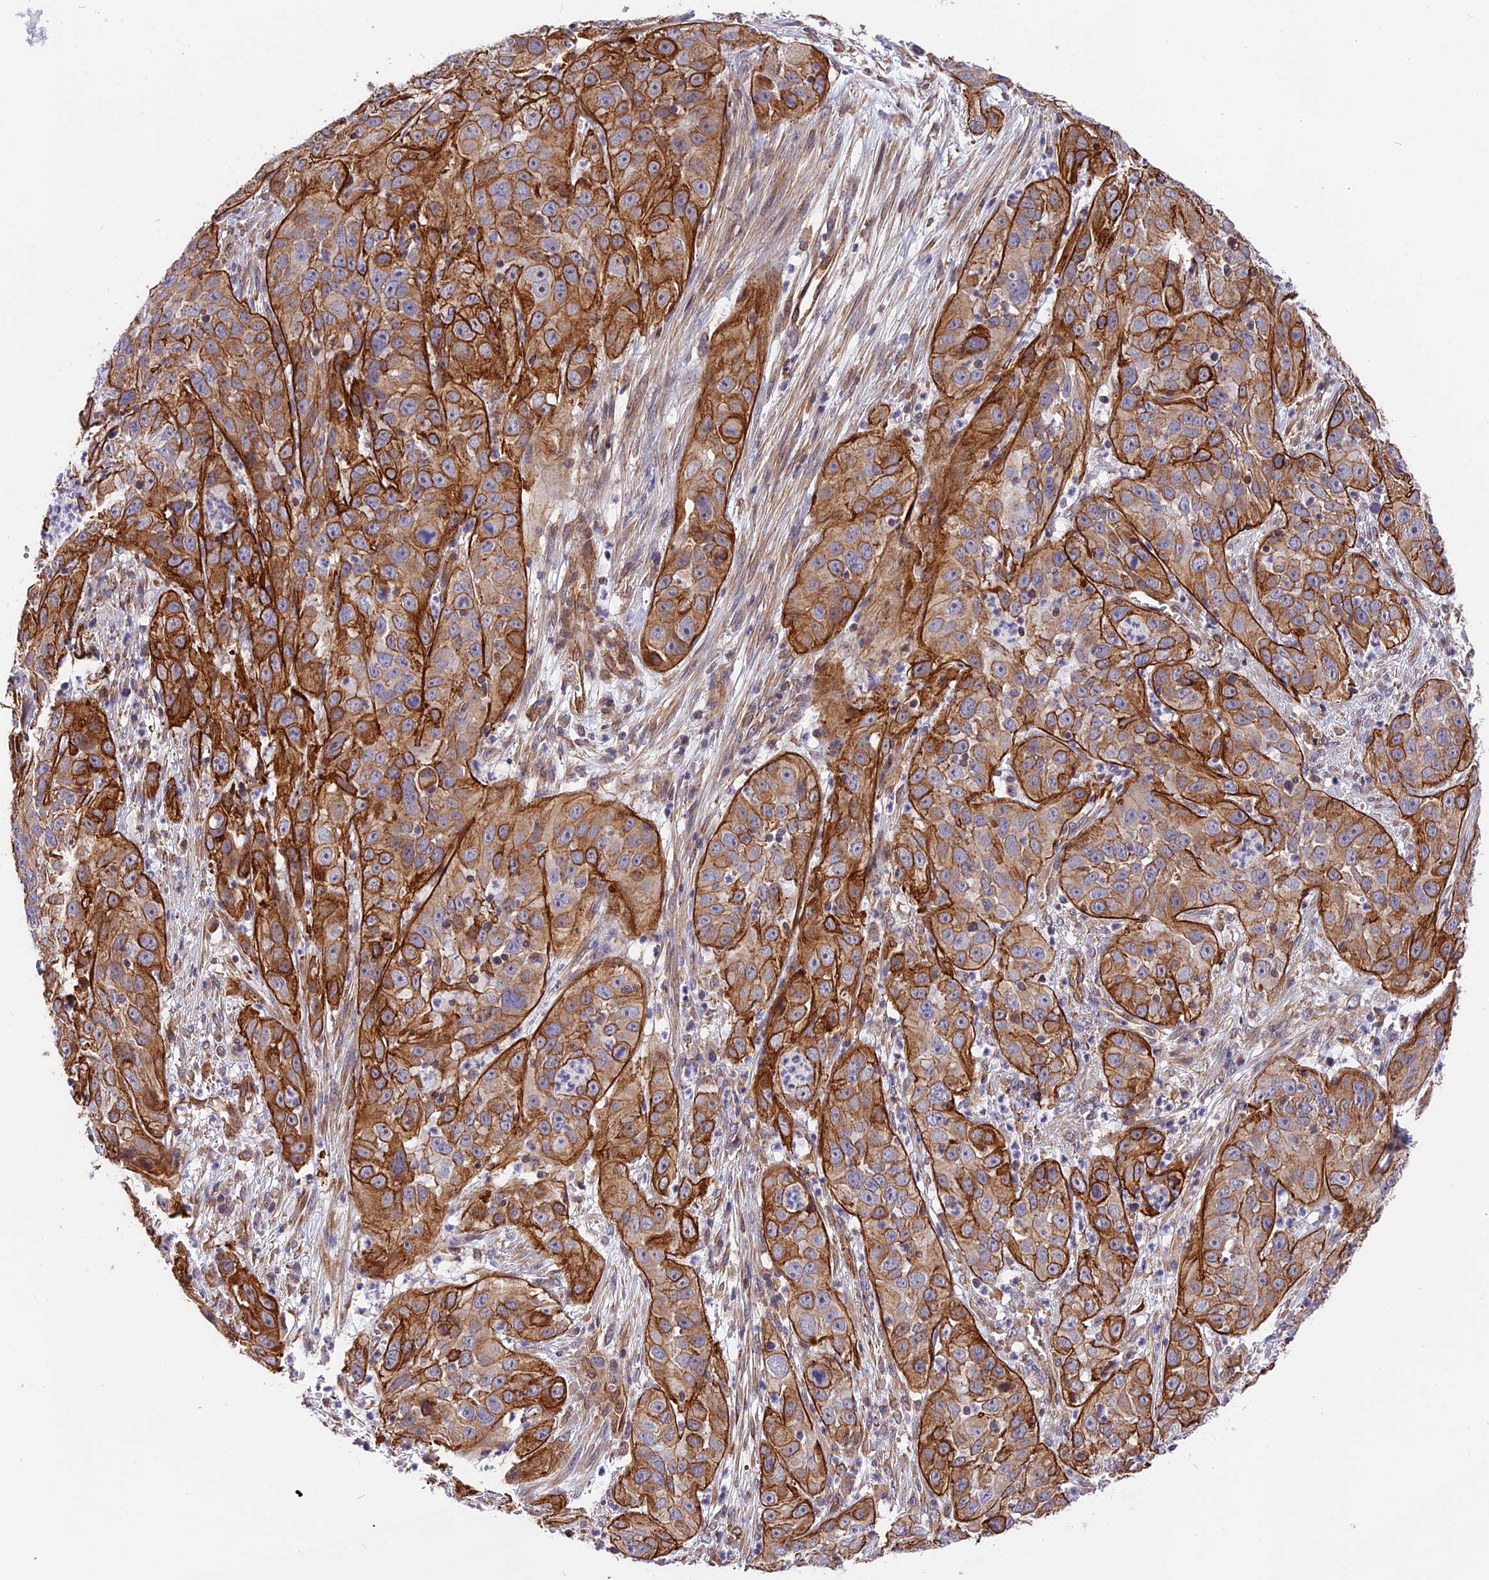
{"staining": {"intensity": "strong", "quantity": ">75%", "location": "cytoplasmic/membranous"}, "tissue": "cervical cancer", "cell_type": "Tumor cells", "image_type": "cancer", "snomed": [{"axis": "morphology", "description": "Squamous cell carcinoma, NOS"}, {"axis": "topography", "description": "Cervix"}], "caption": "The image shows a brown stain indicating the presence of a protein in the cytoplasmic/membranous of tumor cells in cervical cancer (squamous cell carcinoma).", "gene": "R3HDM4", "patient": {"sex": "female", "age": 32}}